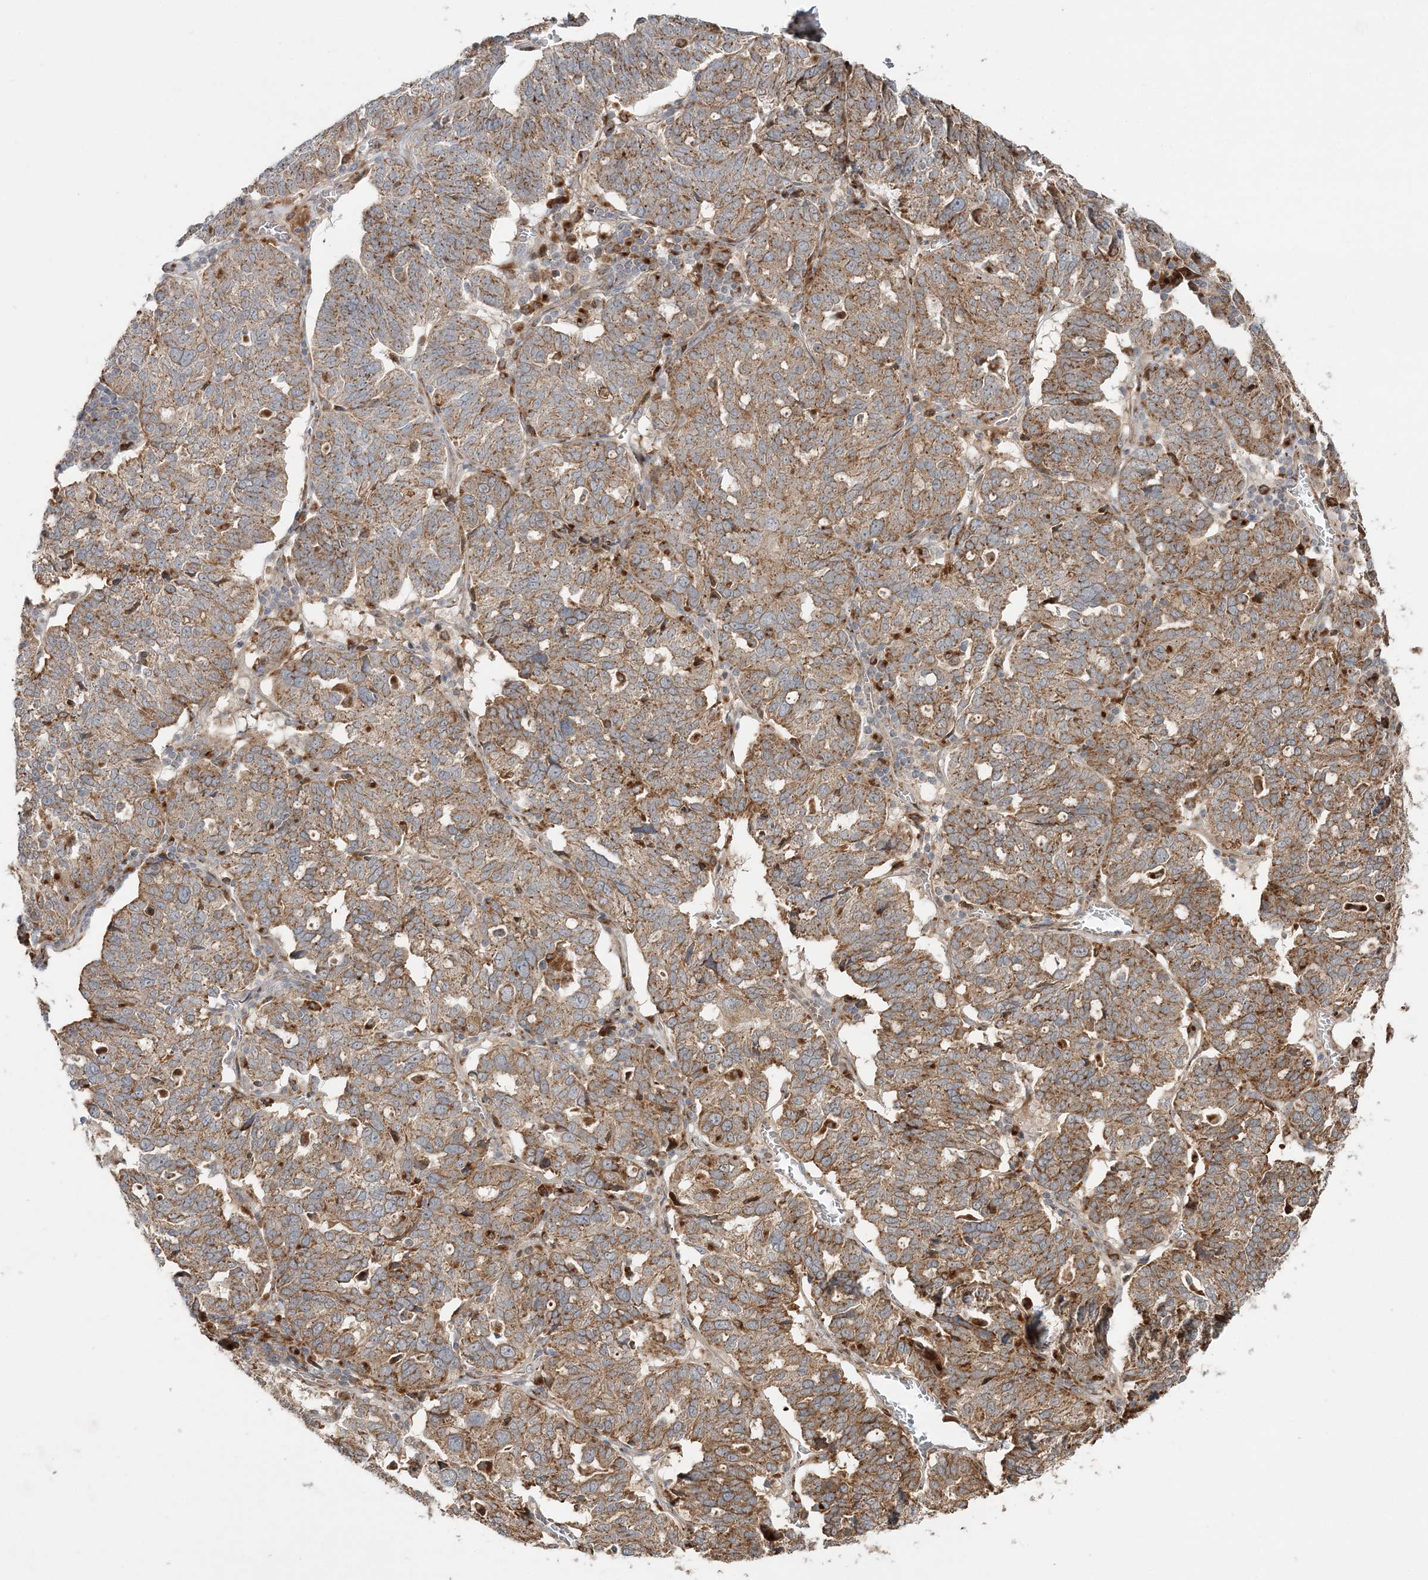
{"staining": {"intensity": "moderate", "quantity": ">75%", "location": "cytoplasmic/membranous"}, "tissue": "ovarian cancer", "cell_type": "Tumor cells", "image_type": "cancer", "snomed": [{"axis": "morphology", "description": "Cystadenocarcinoma, serous, NOS"}, {"axis": "topography", "description": "Ovary"}], "caption": "Ovarian cancer (serous cystadenocarcinoma) stained for a protein (brown) displays moderate cytoplasmic/membranous positive staining in approximately >75% of tumor cells.", "gene": "ABCC3", "patient": {"sex": "female", "age": 59}}